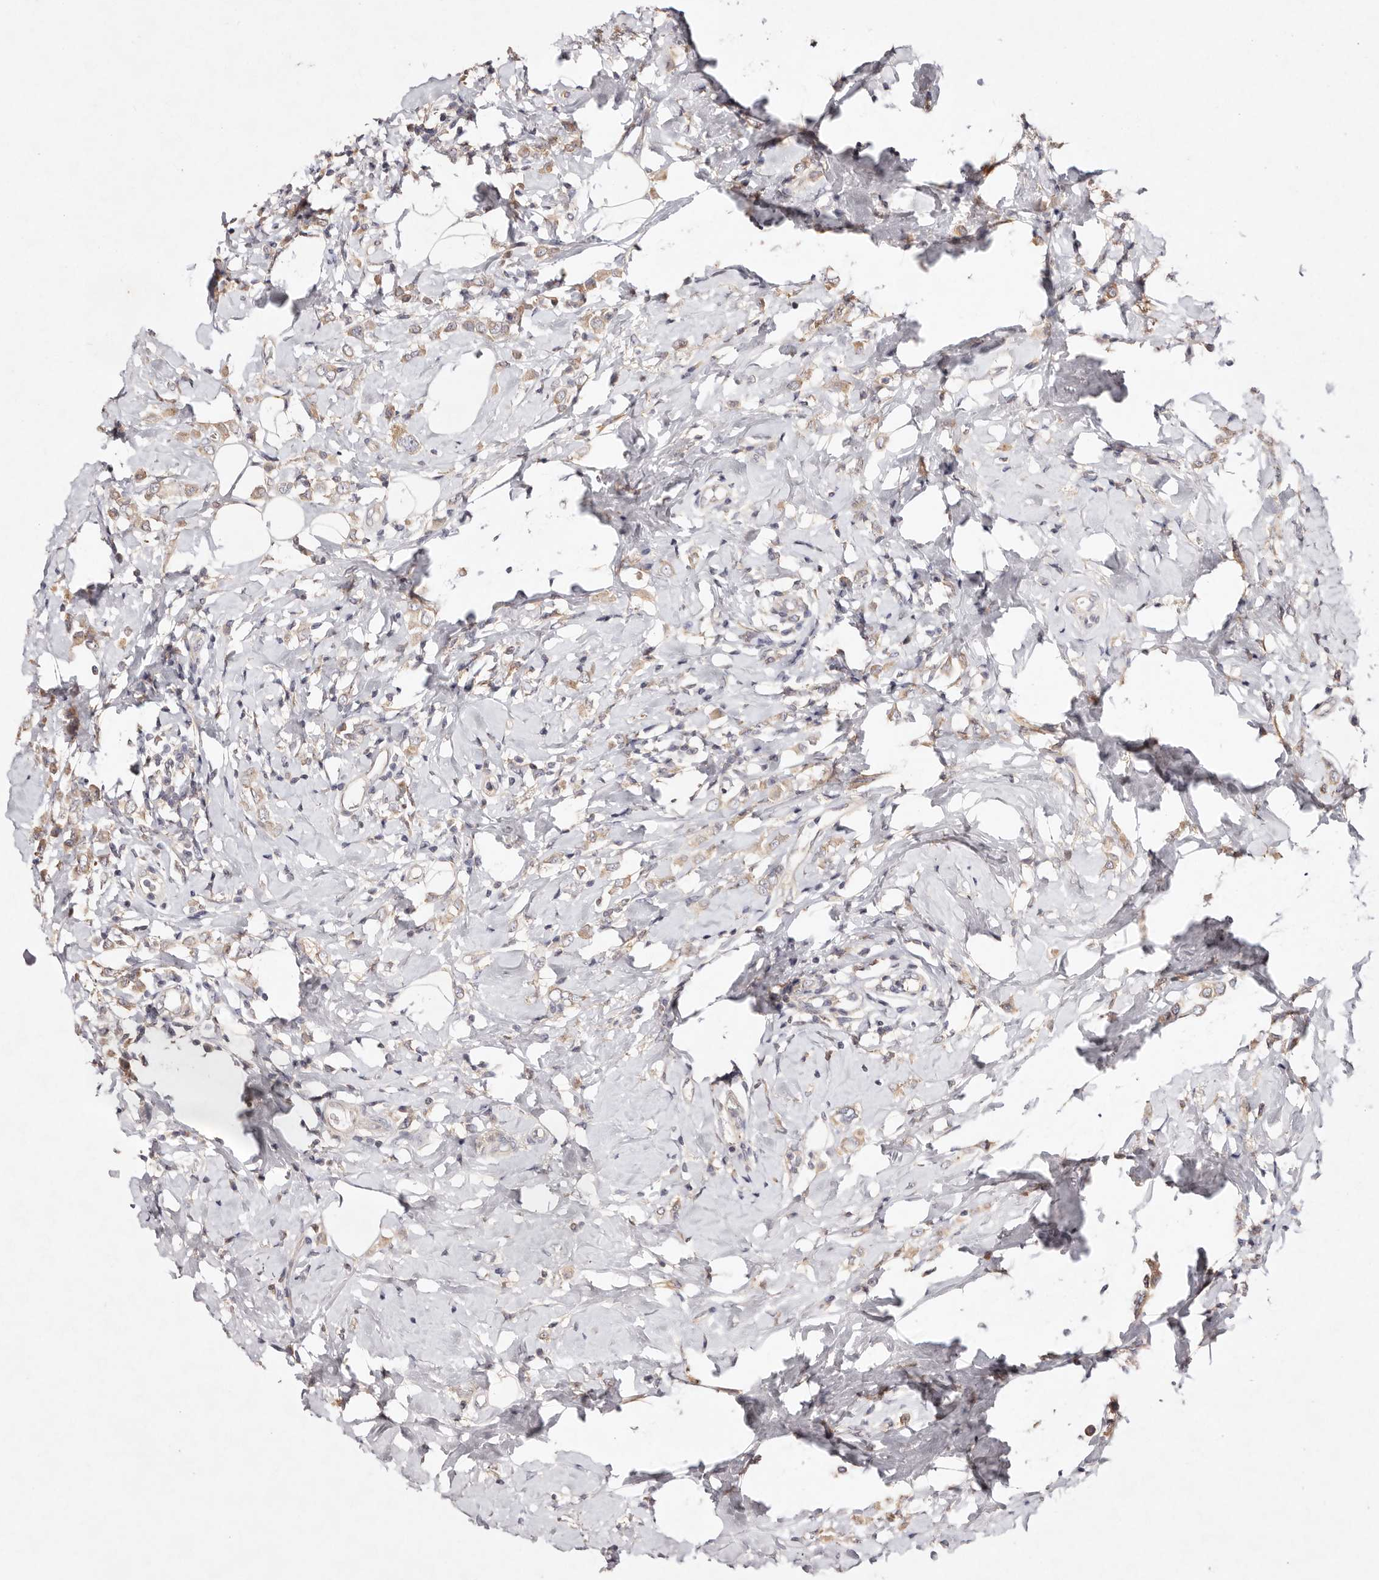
{"staining": {"intensity": "weak", "quantity": "25%-75%", "location": "cytoplasmic/membranous"}, "tissue": "breast cancer", "cell_type": "Tumor cells", "image_type": "cancer", "snomed": [{"axis": "morphology", "description": "Lobular carcinoma"}, {"axis": "topography", "description": "Breast"}], "caption": "IHC (DAB (3,3'-diaminobenzidine)) staining of lobular carcinoma (breast) reveals weak cytoplasmic/membranous protein expression in approximately 25%-75% of tumor cells.", "gene": "TSC2", "patient": {"sex": "female", "age": 47}}